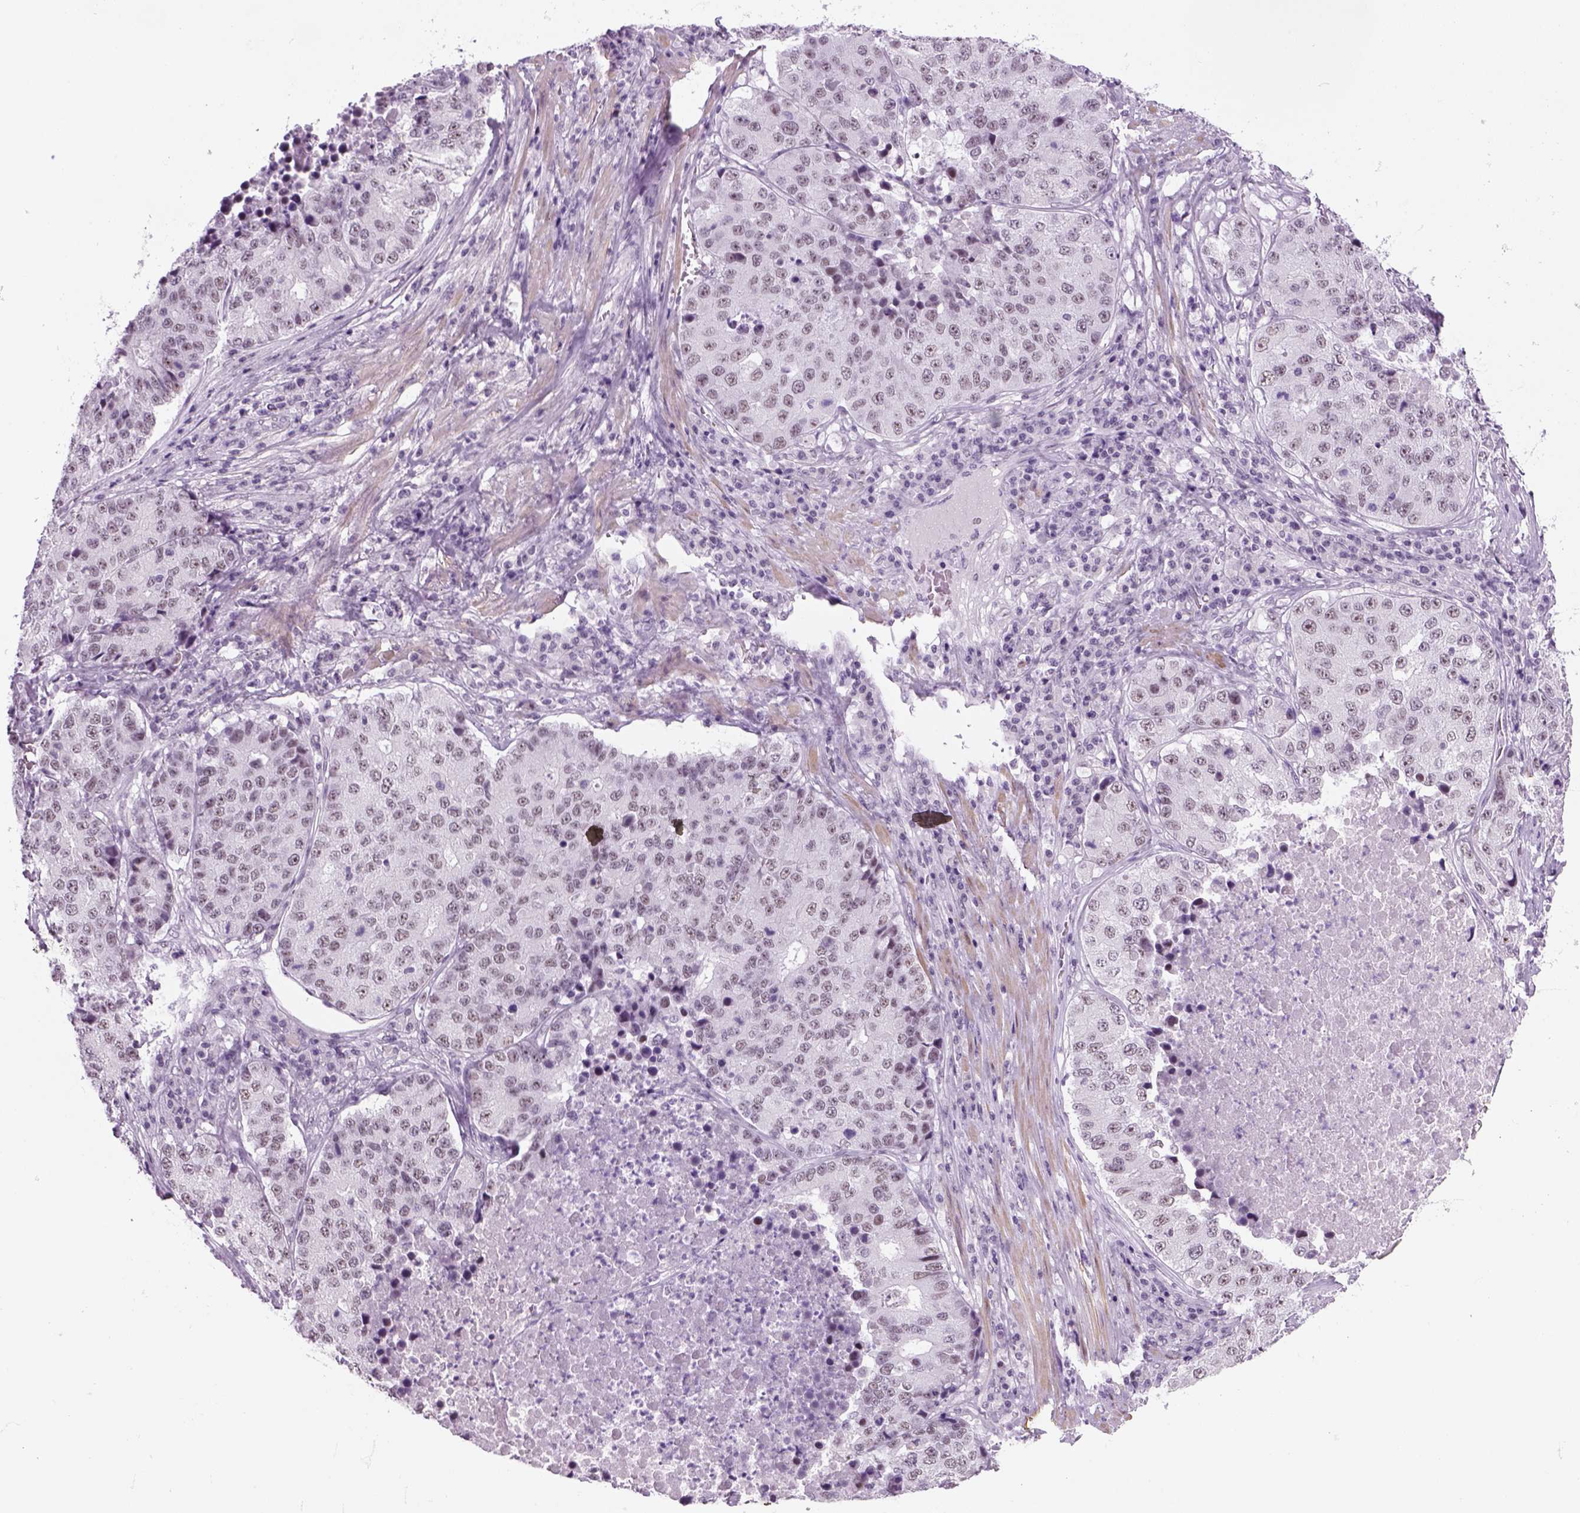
{"staining": {"intensity": "negative", "quantity": "none", "location": "none"}, "tissue": "stomach cancer", "cell_type": "Tumor cells", "image_type": "cancer", "snomed": [{"axis": "morphology", "description": "Adenocarcinoma, NOS"}, {"axis": "topography", "description": "Stomach"}], "caption": "Immunohistochemistry histopathology image of neoplastic tissue: adenocarcinoma (stomach) stained with DAB shows no significant protein staining in tumor cells.", "gene": "ZNF865", "patient": {"sex": "male", "age": 71}}